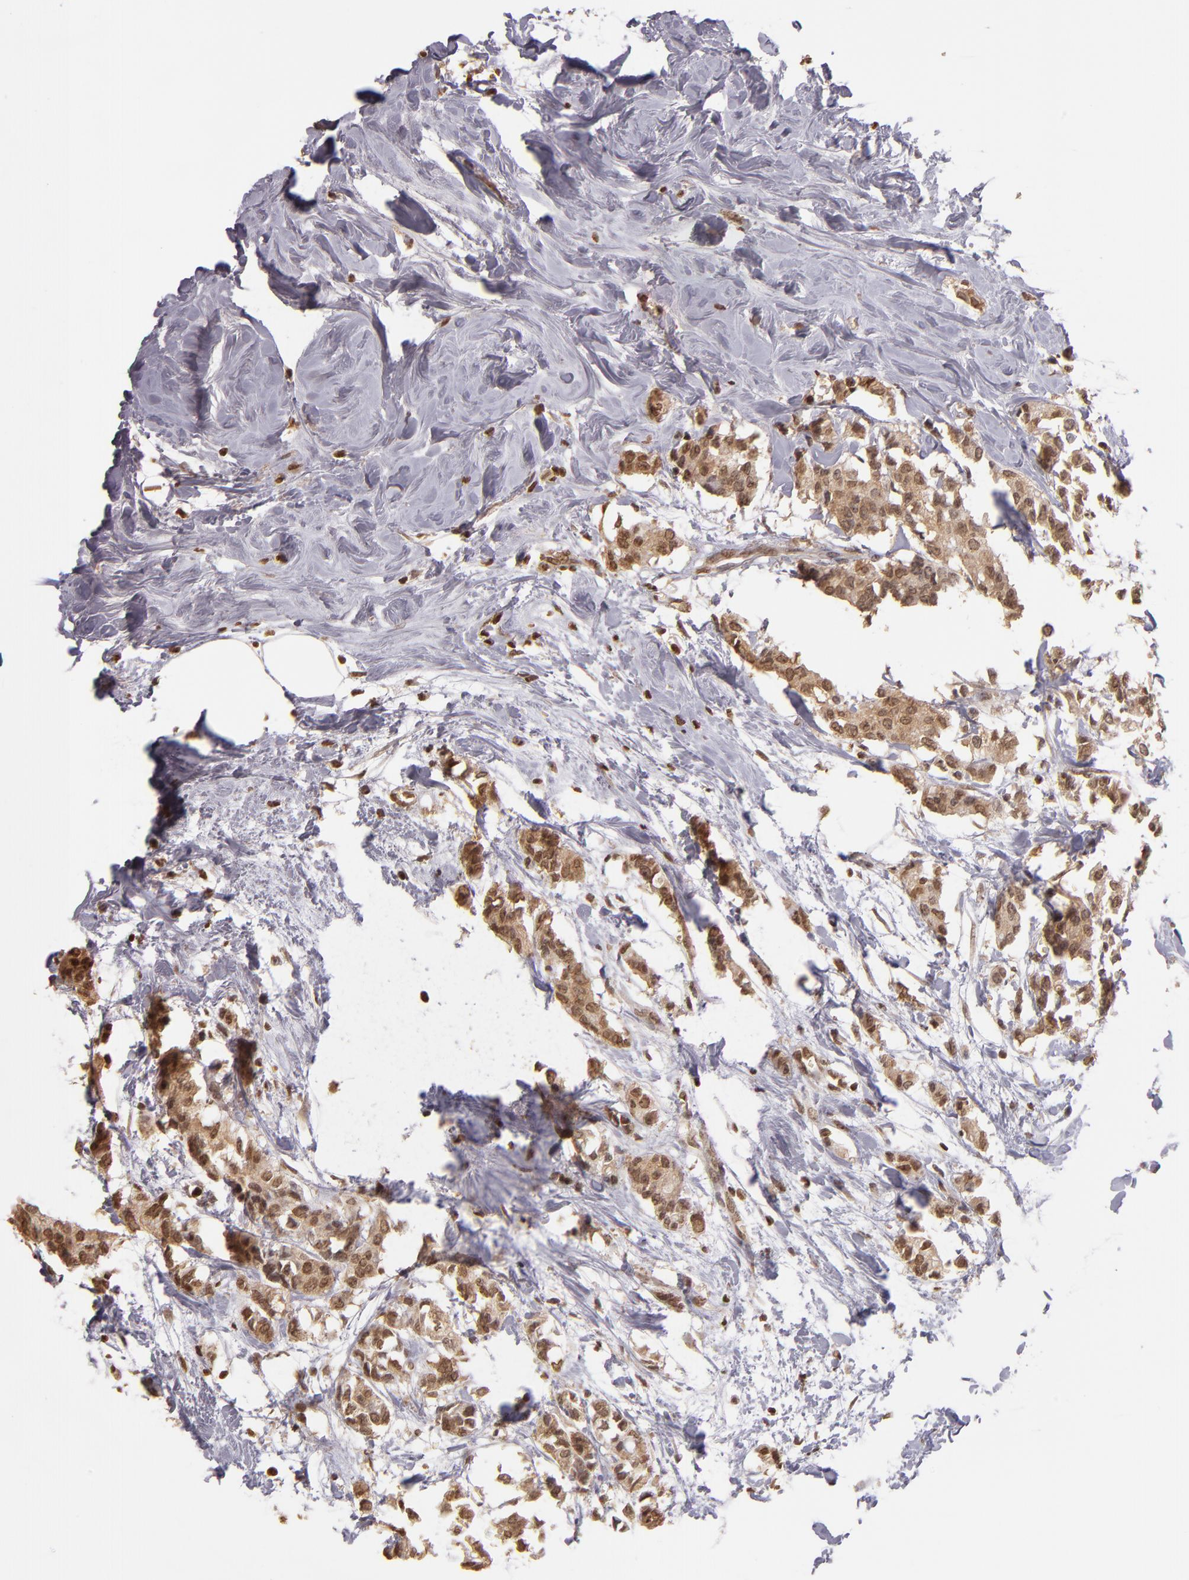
{"staining": {"intensity": "strong", "quantity": ">75%", "location": "cytoplasmic/membranous,nuclear"}, "tissue": "breast cancer", "cell_type": "Tumor cells", "image_type": "cancer", "snomed": [{"axis": "morphology", "description": "Duct carcinoma"}, {"axis": "topography", "description": "Breast"}], "caption": "DAB (3,3'-diaminobenzidine) immunohistochemical staining of breast cancer demonstrates strong cytoplasmic/membranous and nuclear protein staining in about >75% of tumor cells. The staining was performed using DAB (3,3'-diaminobenzidine), with brown indicating positive protein expression. Nuclei are stained blue with hematoxylin.", "gene": "SERPINC1", "patient": {"sex": "female", "age": 84}}